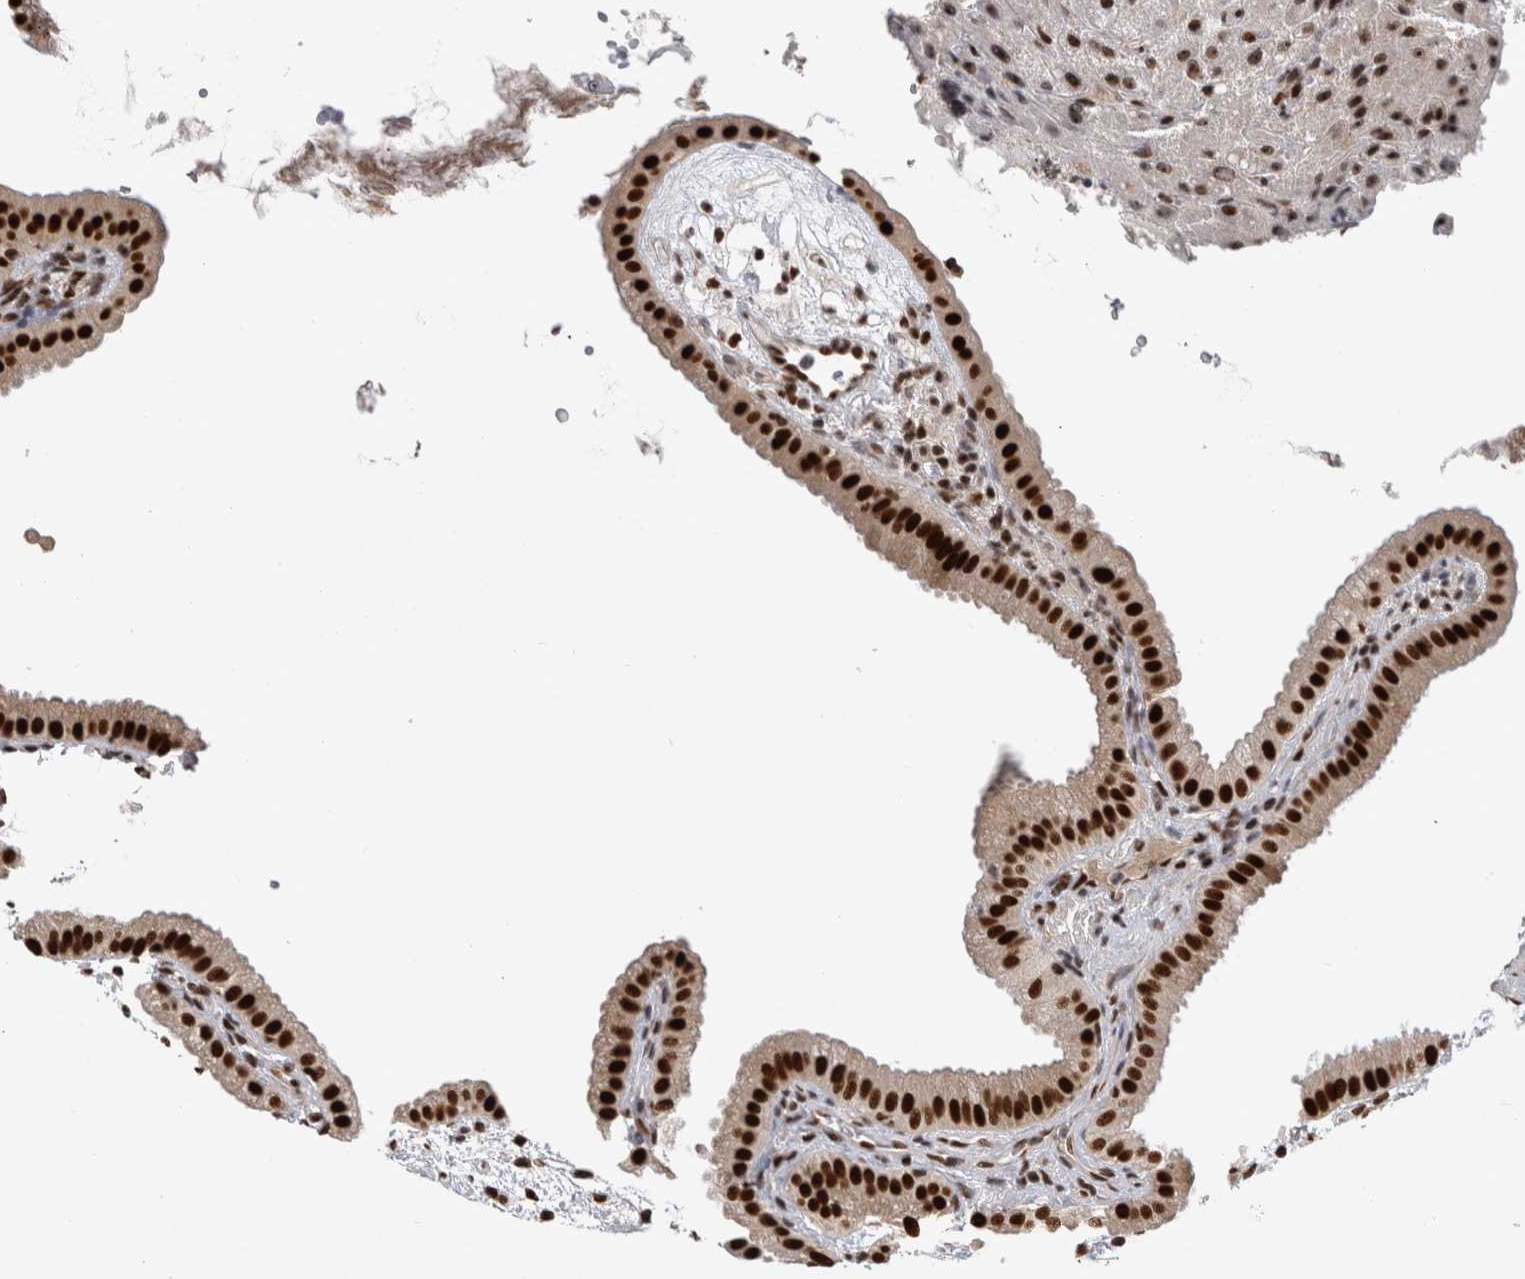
{"staining": {"intensity": "strong", "quantity": ">75%", "location": "nuclear"}, "tissue": "gallbladder", "cell_type": "Glandular cells", "image_type": "normal", "snomed": [{"axis": "morphology", "description": "Normal tissue, NOS"}, {"axis": "topography", "description": "Gallbladder"}], "caption": "The immunohistochemical stain highlights strong nuclear positivity in glandular cells of unremarkable gallbladder. (Brightfield microscopy of DAB IHC at high magnification).", "gene": "ZSCAN2", "patient": {"sex": "female", "age": 64}}